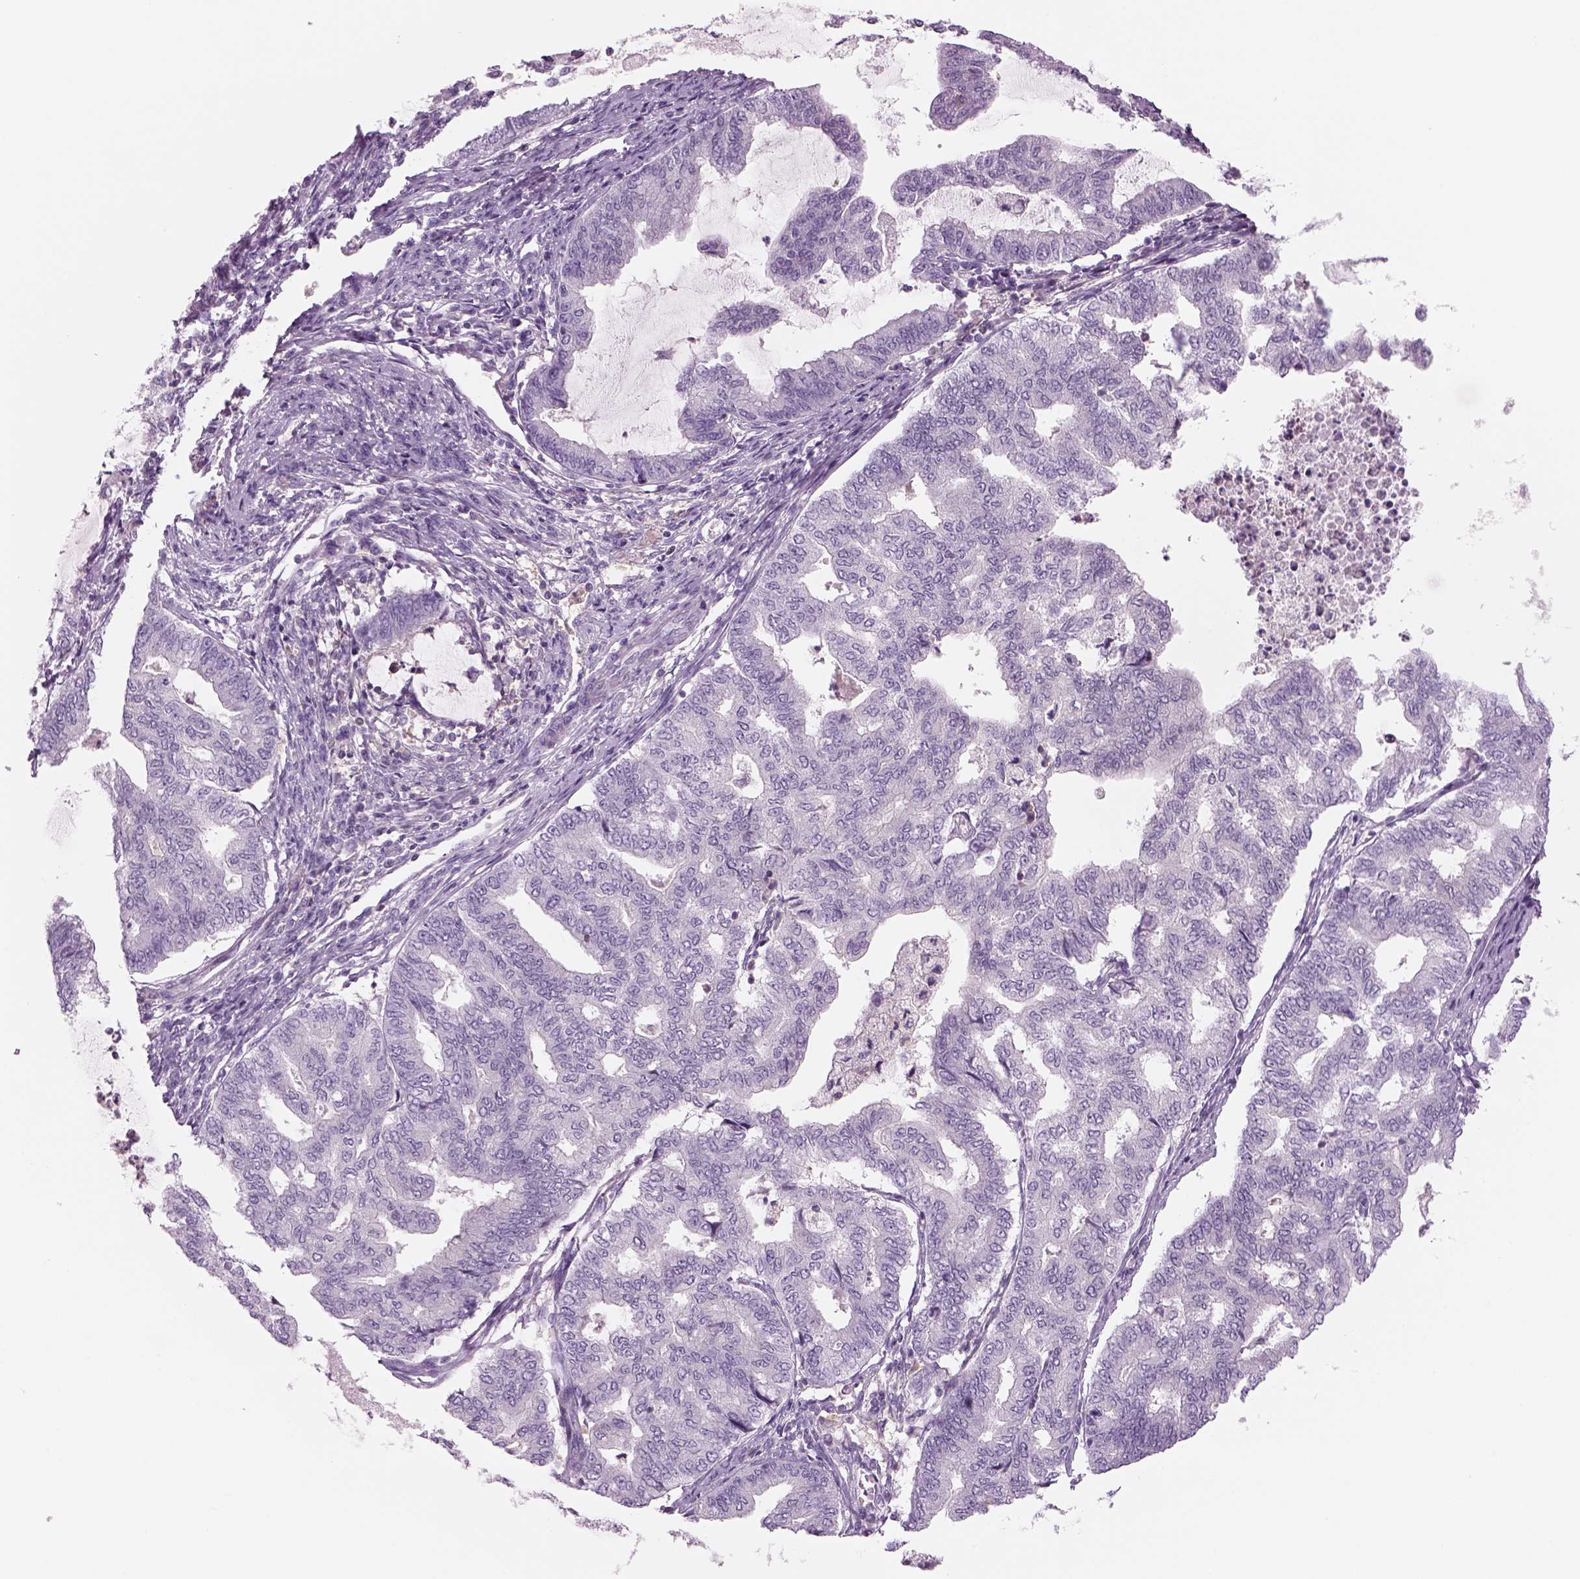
{"staining": {"intensity": "negative", "quantity": "none", "location": "none"}, "tissue": "endometrial cancer", "cell_type": "Tumor cells", "image_type": "cancer", "snomed": [{"axis": "morphology", "description": "Adenocarcinoma, NOS"}, {"axis": "topography", "description": "Endometrium"}], "caption": "There is no significant staining in tumor cells of endometrial cancer (adenocarcinoma).", "gene": "SLC1A7", "patient": {"sex": "female", "age": 79}}